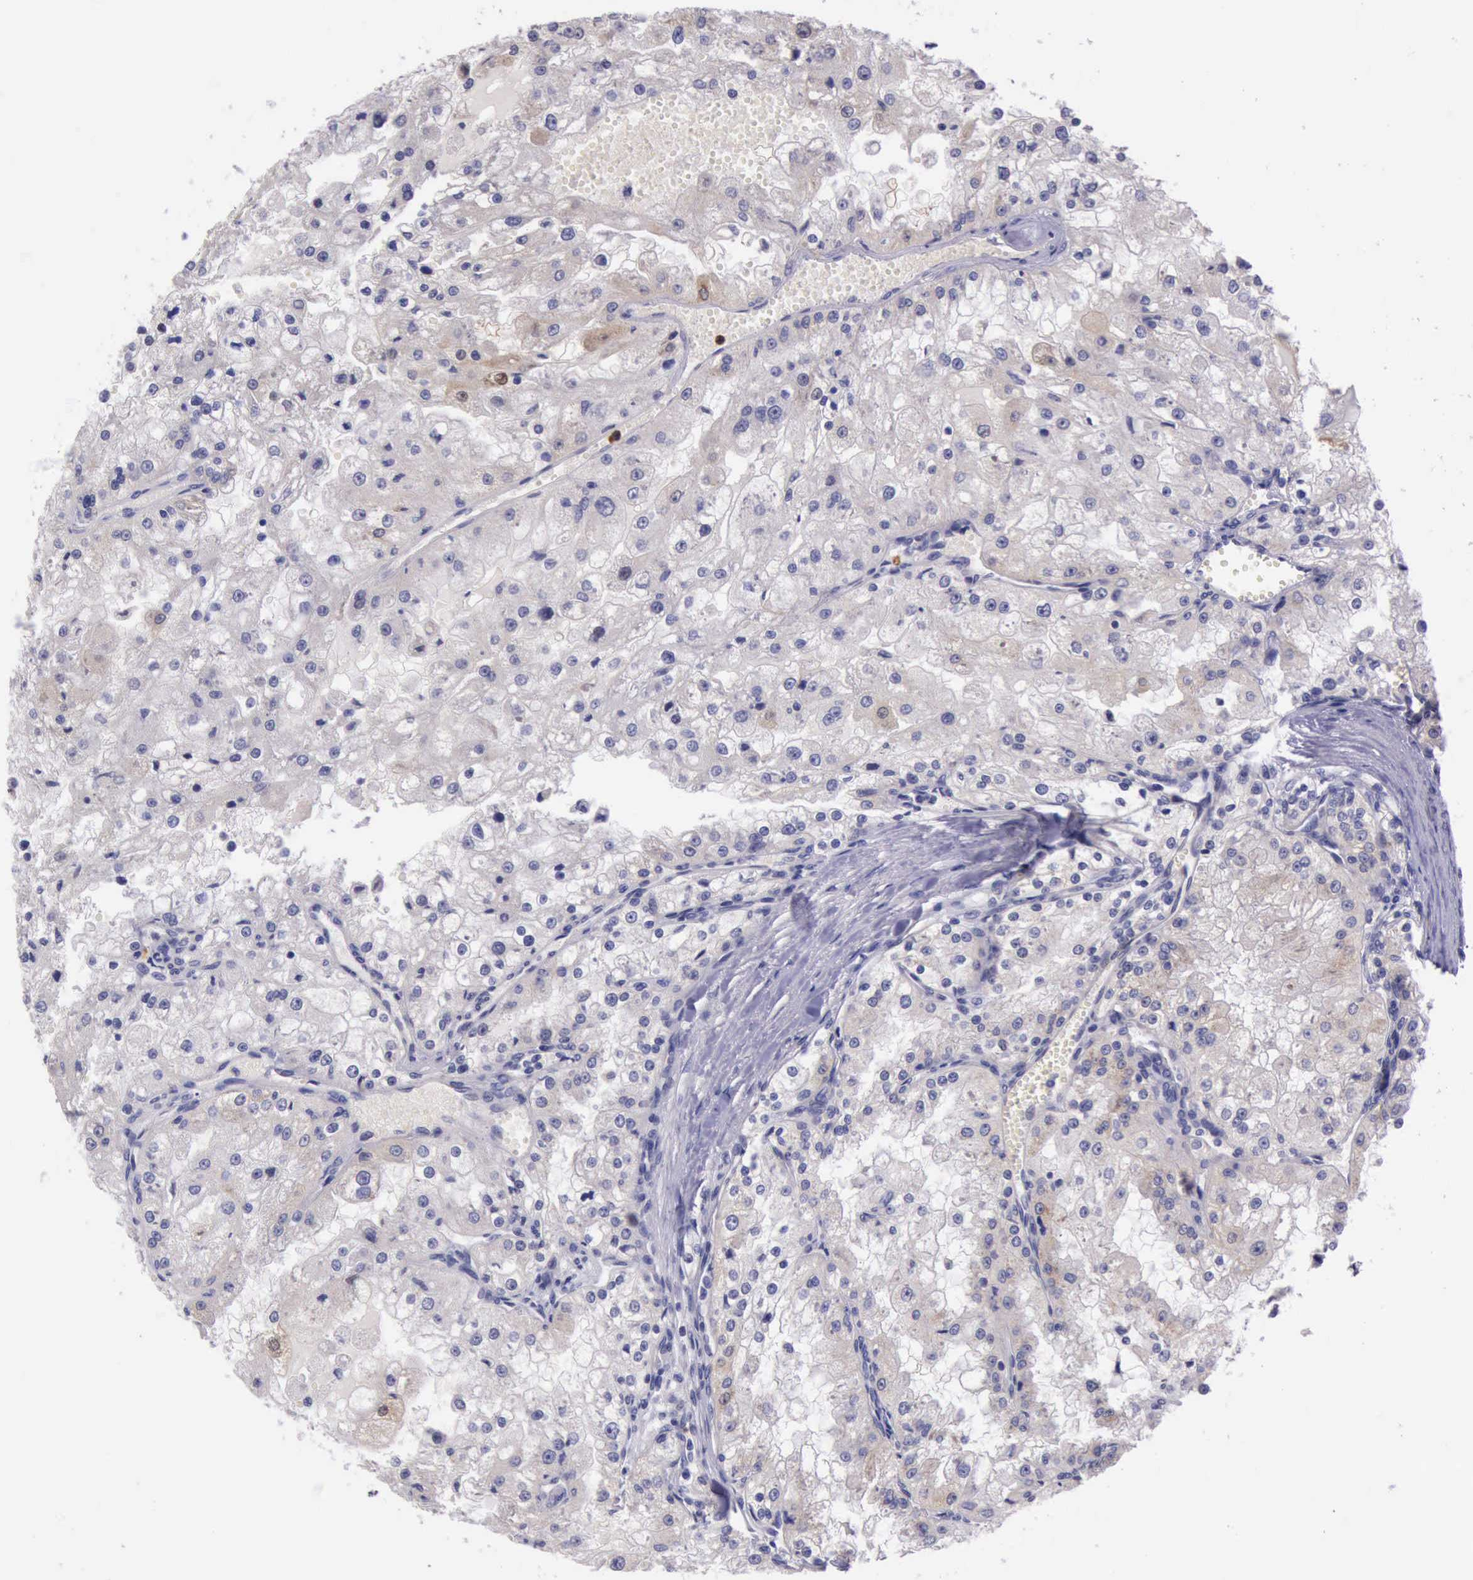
{"staining": {"intensity": "weak", "quantity": "25%-75%", "location": "cytoplasmic/membranous"}, "tissue": "renal cancer", "cell_type": "Tumor cells", "image_type": "cancer", "snomed": [{"axis": "morphology", "description": "Adenocarcinoma, NOS"}, {"axis": "topography", "description": "Kidney"}], "caption": "Renal cancer stained for a protein (brown) reveals weak cytoplasmic/membranous positive expression in approximately 25%-75% of tumor cells.", "gene": "PLEK2", "patient": {"sex": "female", "age": 74}}